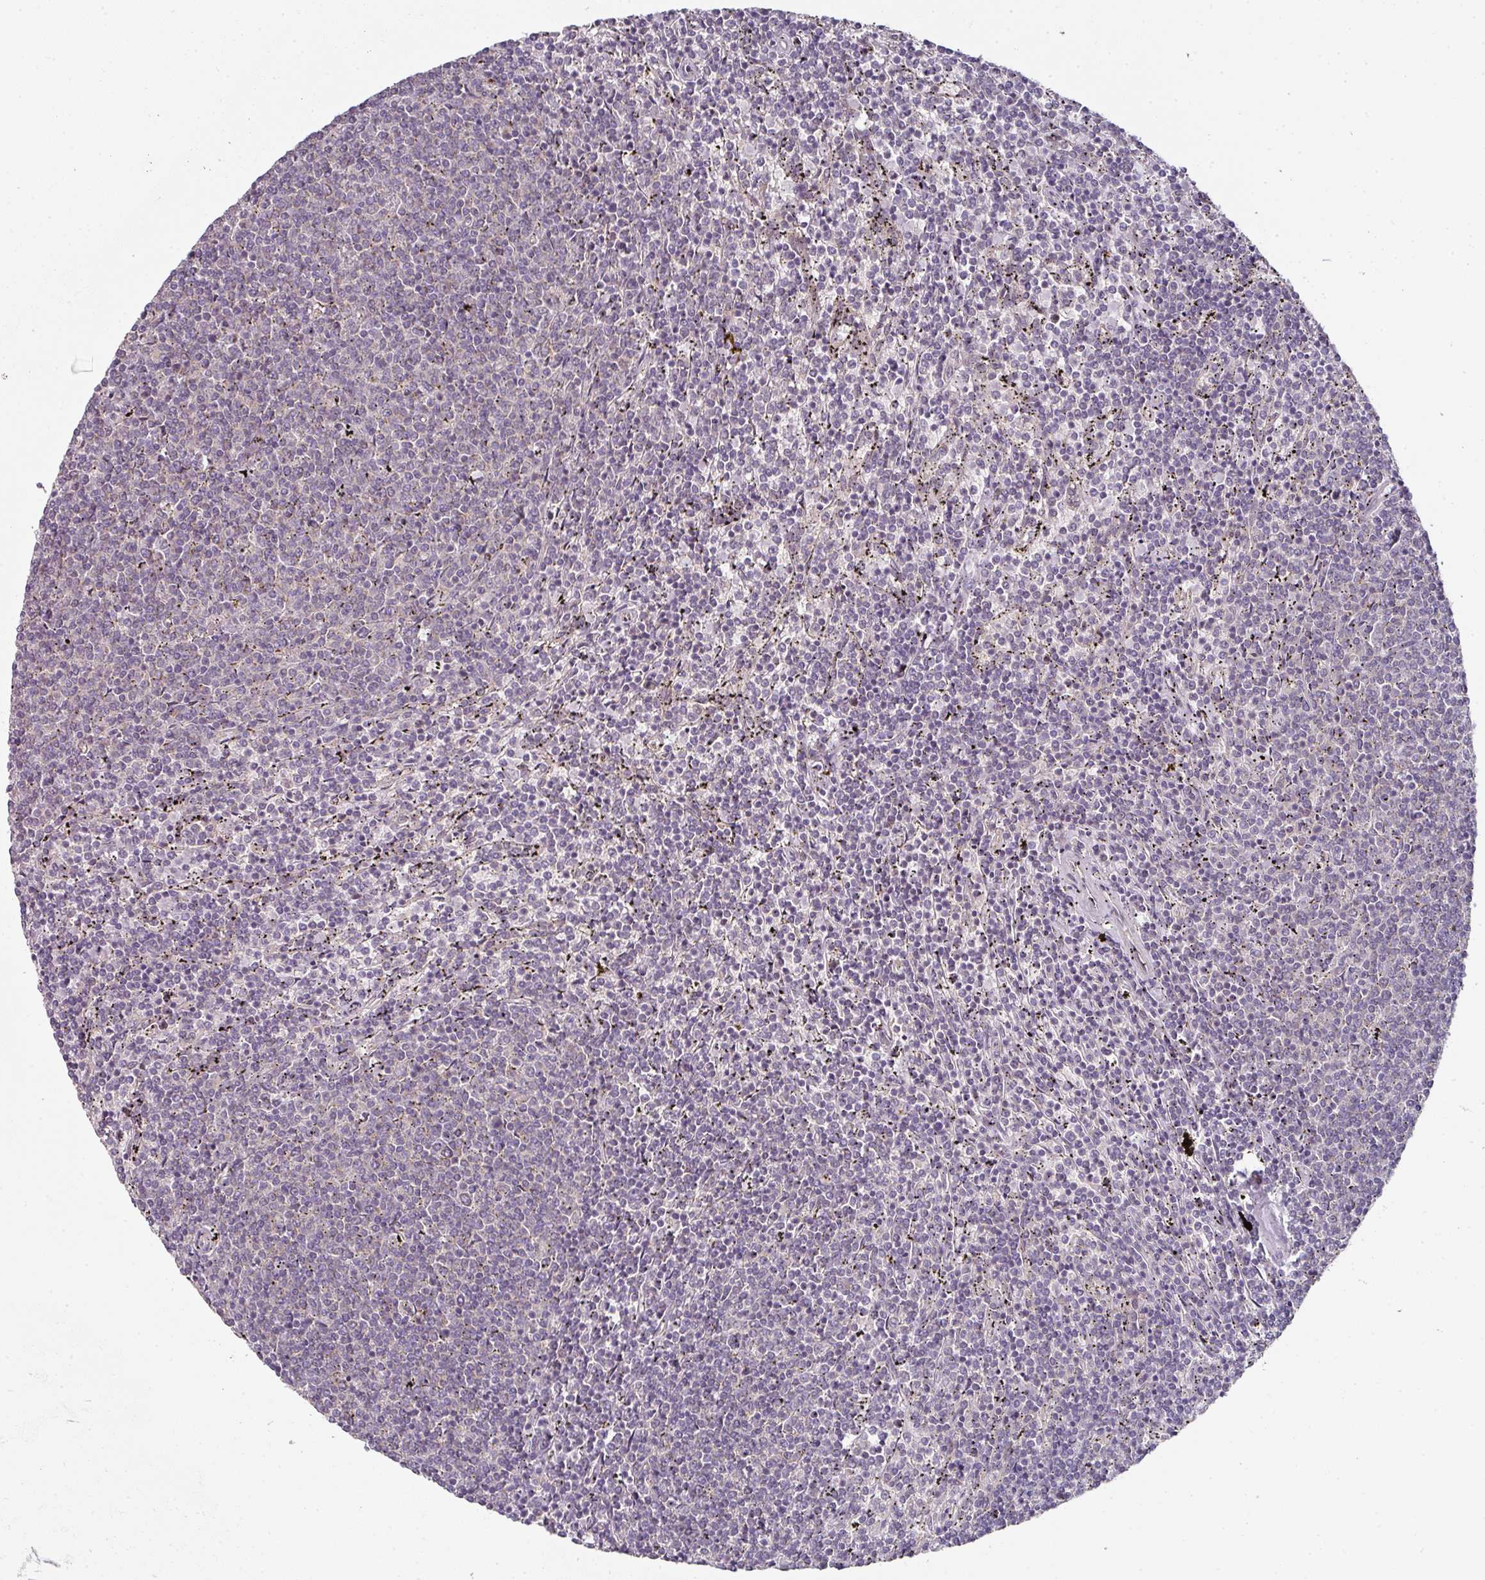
{"staining": {"intensity": "negative", "quantity": "none", "location": "none"}, "tissue": "lymphoma", "cell_type": "Tumor cells", "image_type": "cancer", "snomed": [{"axis": "morphology", "description": "Malignant lymphoma, non-Hodgkin's type, Low grade"}, {"axis": "topography", "description": "Spleen"}], "caption": "Immunohistochemical staining of human malignant lymphoma, non-Hodgkin's type (low-grade) displays no significant positivity in tumor cells.", "gene": "MAP2K2", "patient": {"sex": "female", "age": 50}}